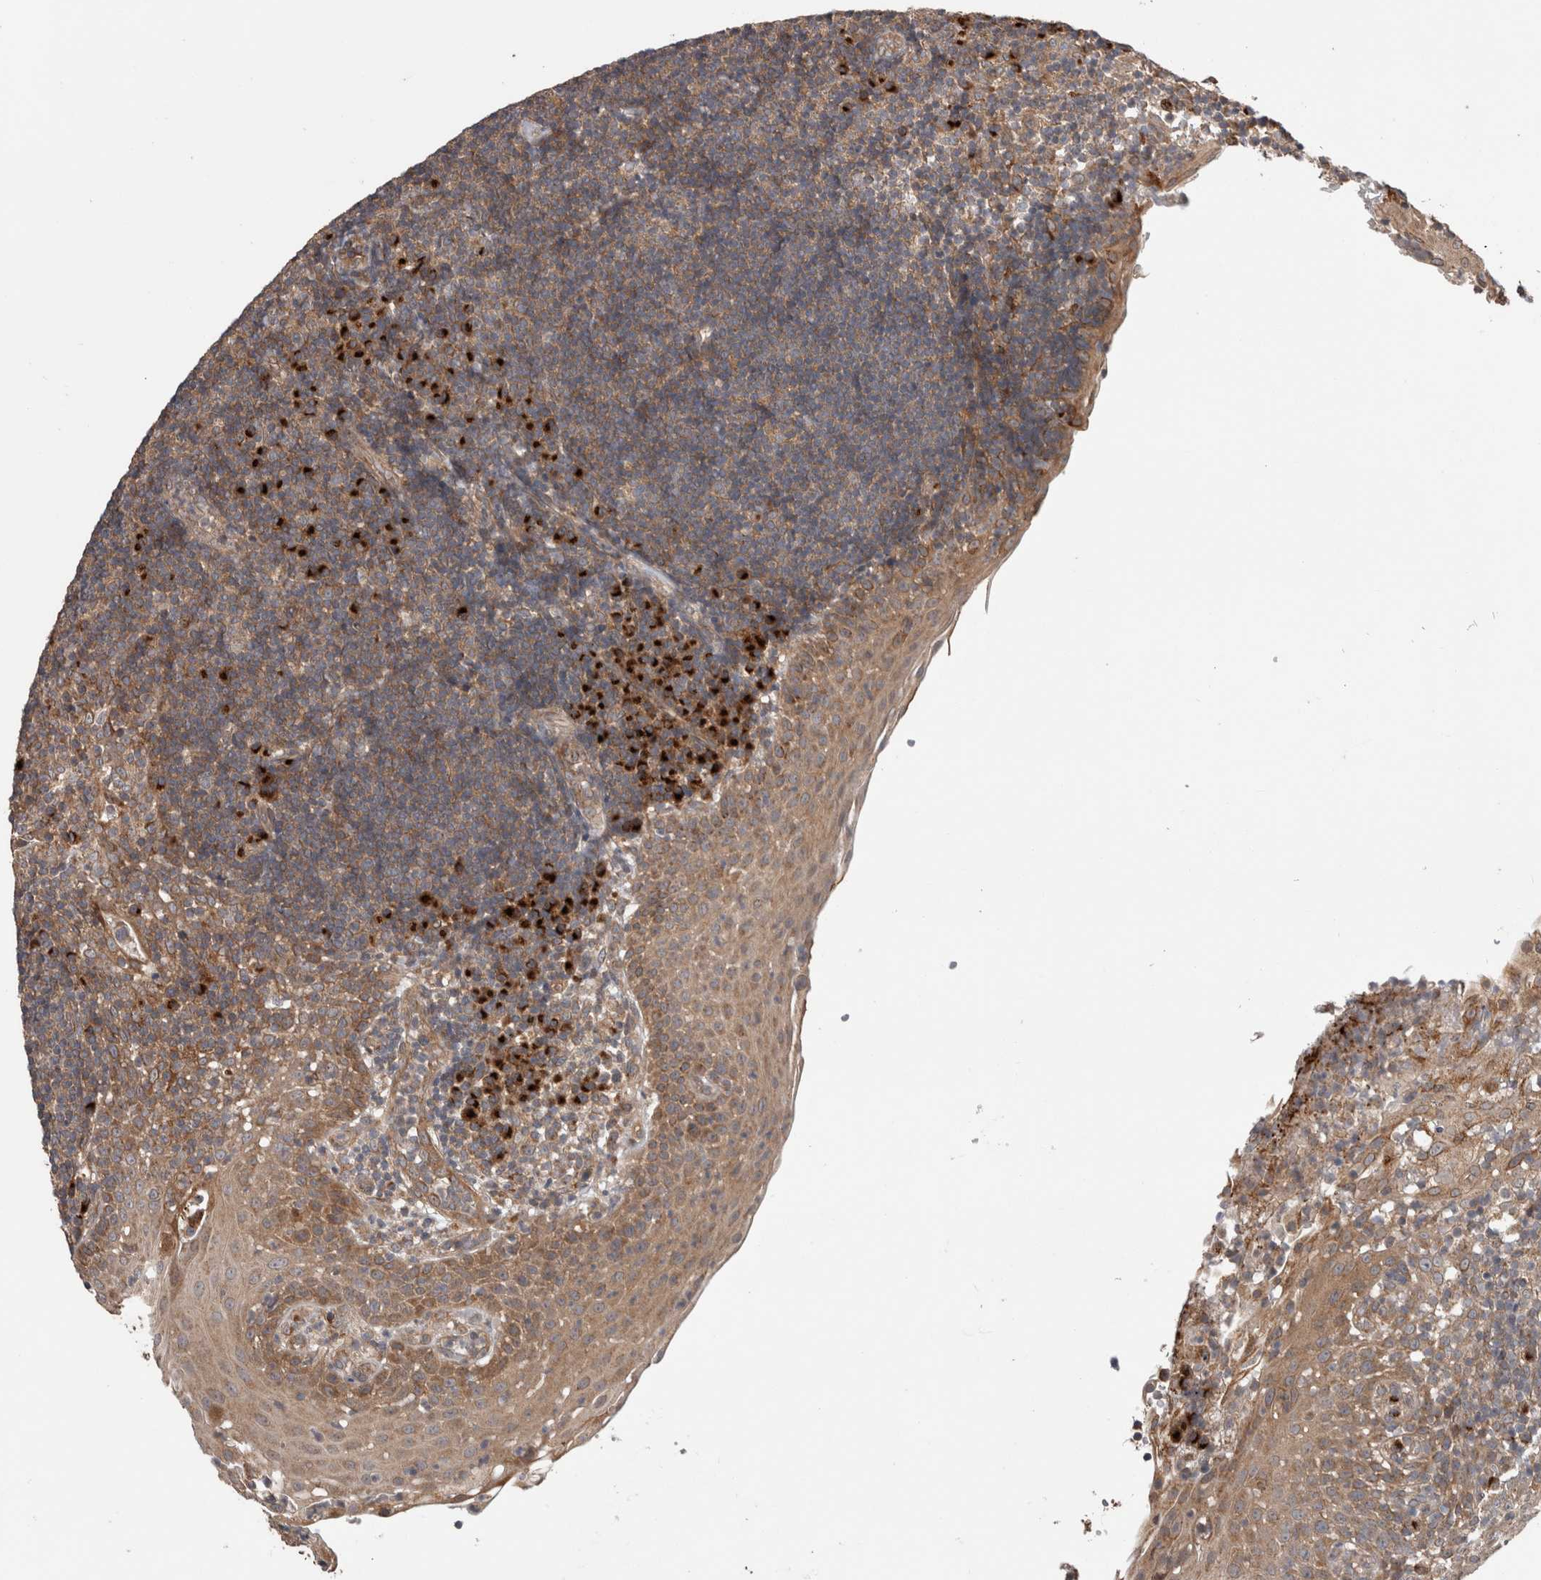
{"staining": {"intensity": "weak", "quantity": ">75%", "location": "cytoplasmic/membranous"}, "tissue": "tonsil", "cell_type": "Germinal center cells", "image_type": "normal", "snomed": [{"axis": "morphology", "description": "Normal tissue, NOS"}, {"axis": "topography", "description": "Tonsil"}], "caption": "The photomicrograph displays immunohistochemical staining of unremarkable tonsil. There is weak cytoplasmic/membranous expression is present in approximately >75% of germinal center cells.", "gene": "TRIM5", "patient": {"sex": "female", "age": 40}}